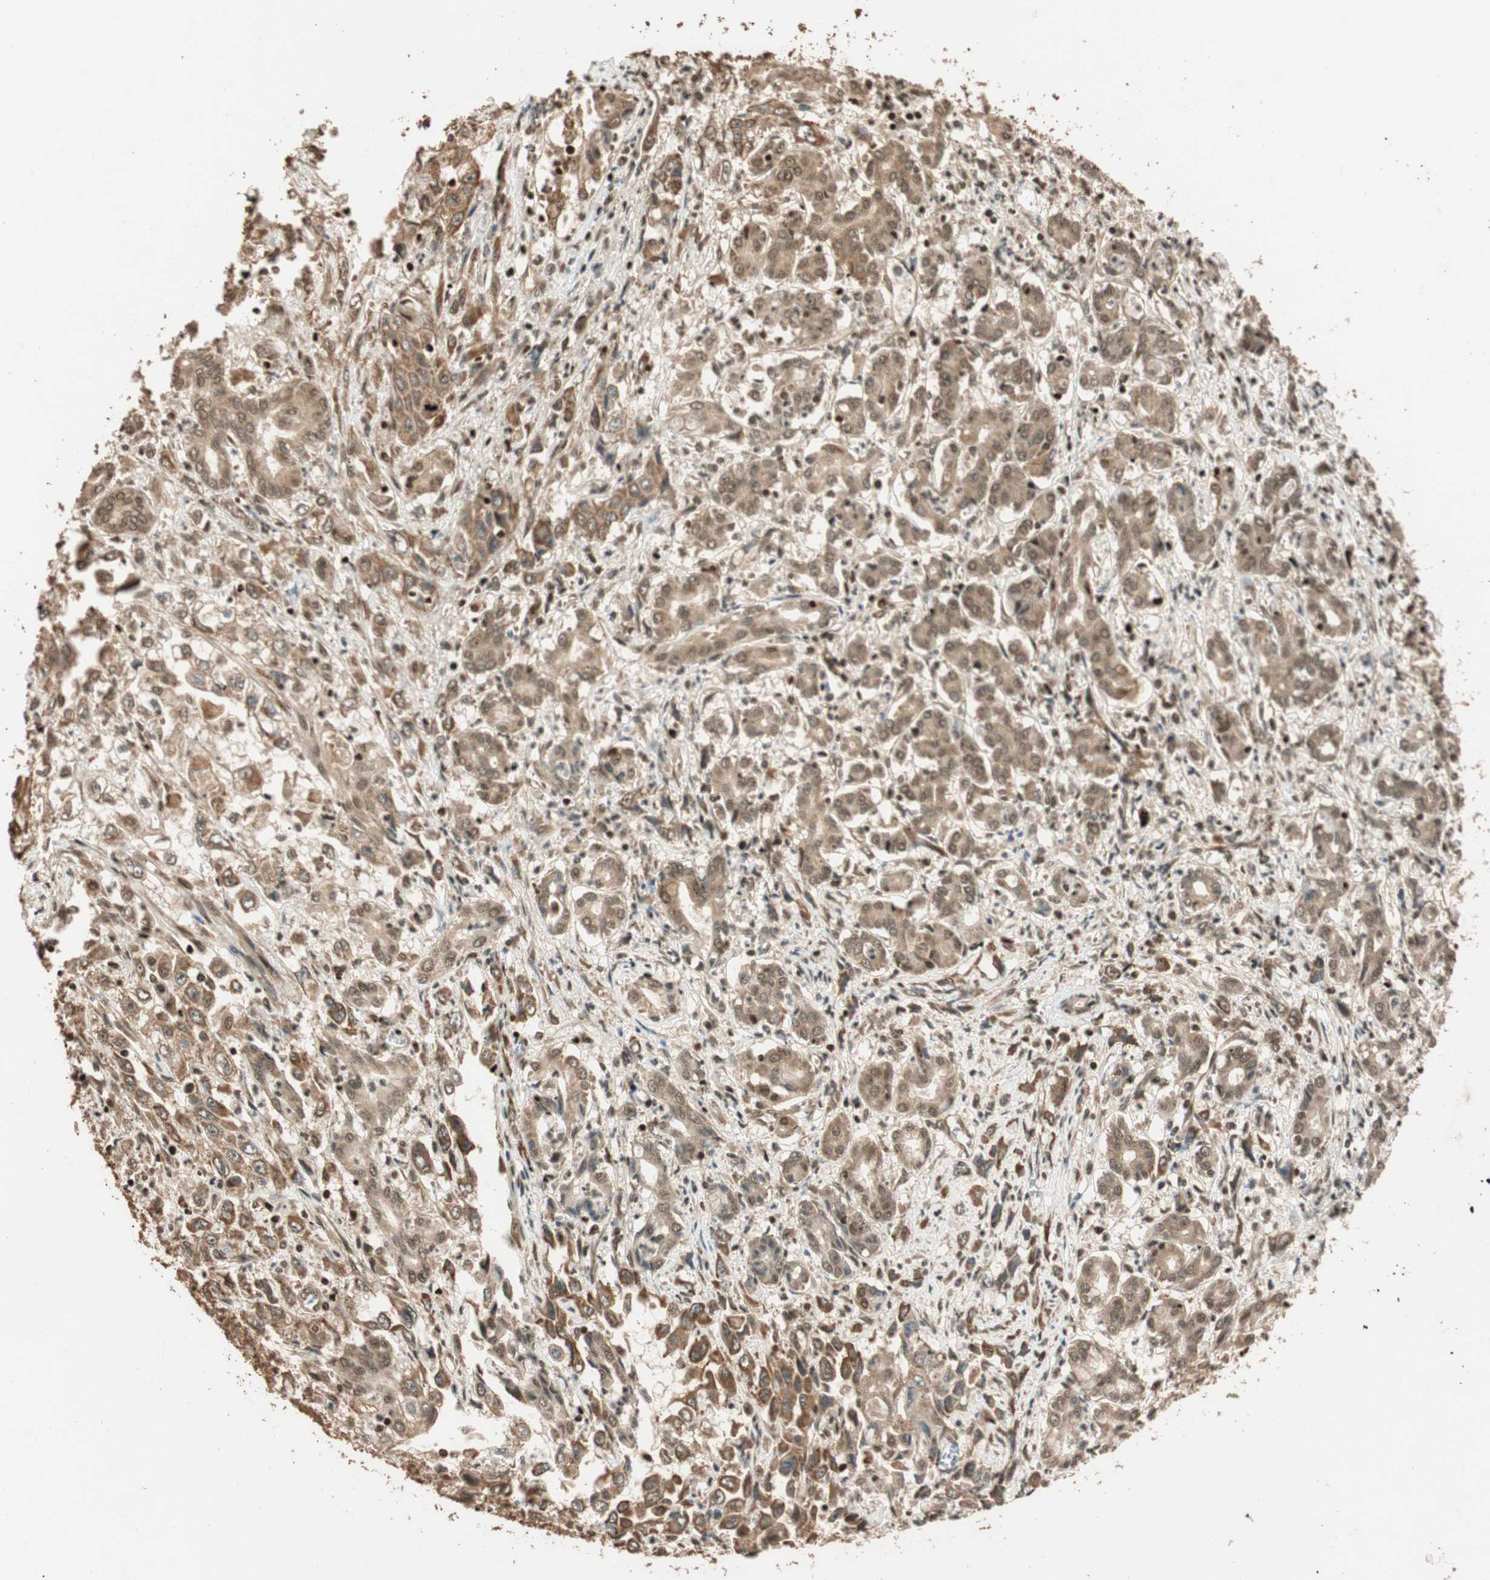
{"staining": {"intensity": "moderate", "quantity": ">75%", "location": "cytoplasmic/membranous"}, "tissue": "pancreatic cancer", "cell_type": "Tumor cells", "image_type": "cancer", "snomed": [{"axis": "morphology", "description": "Adenocarcinoma, NOS"}, {"axis": "topography", "description": "Pancreas"}], "caption": "Protein expression analysis of human pancreatic cancer (adenocarcinoma) reveals moderate cytoplasmic/membranous staining in about >75% of tumor cells.", "gene": "ALKBH5", "patient": {"sex": "male", "age": 70}}